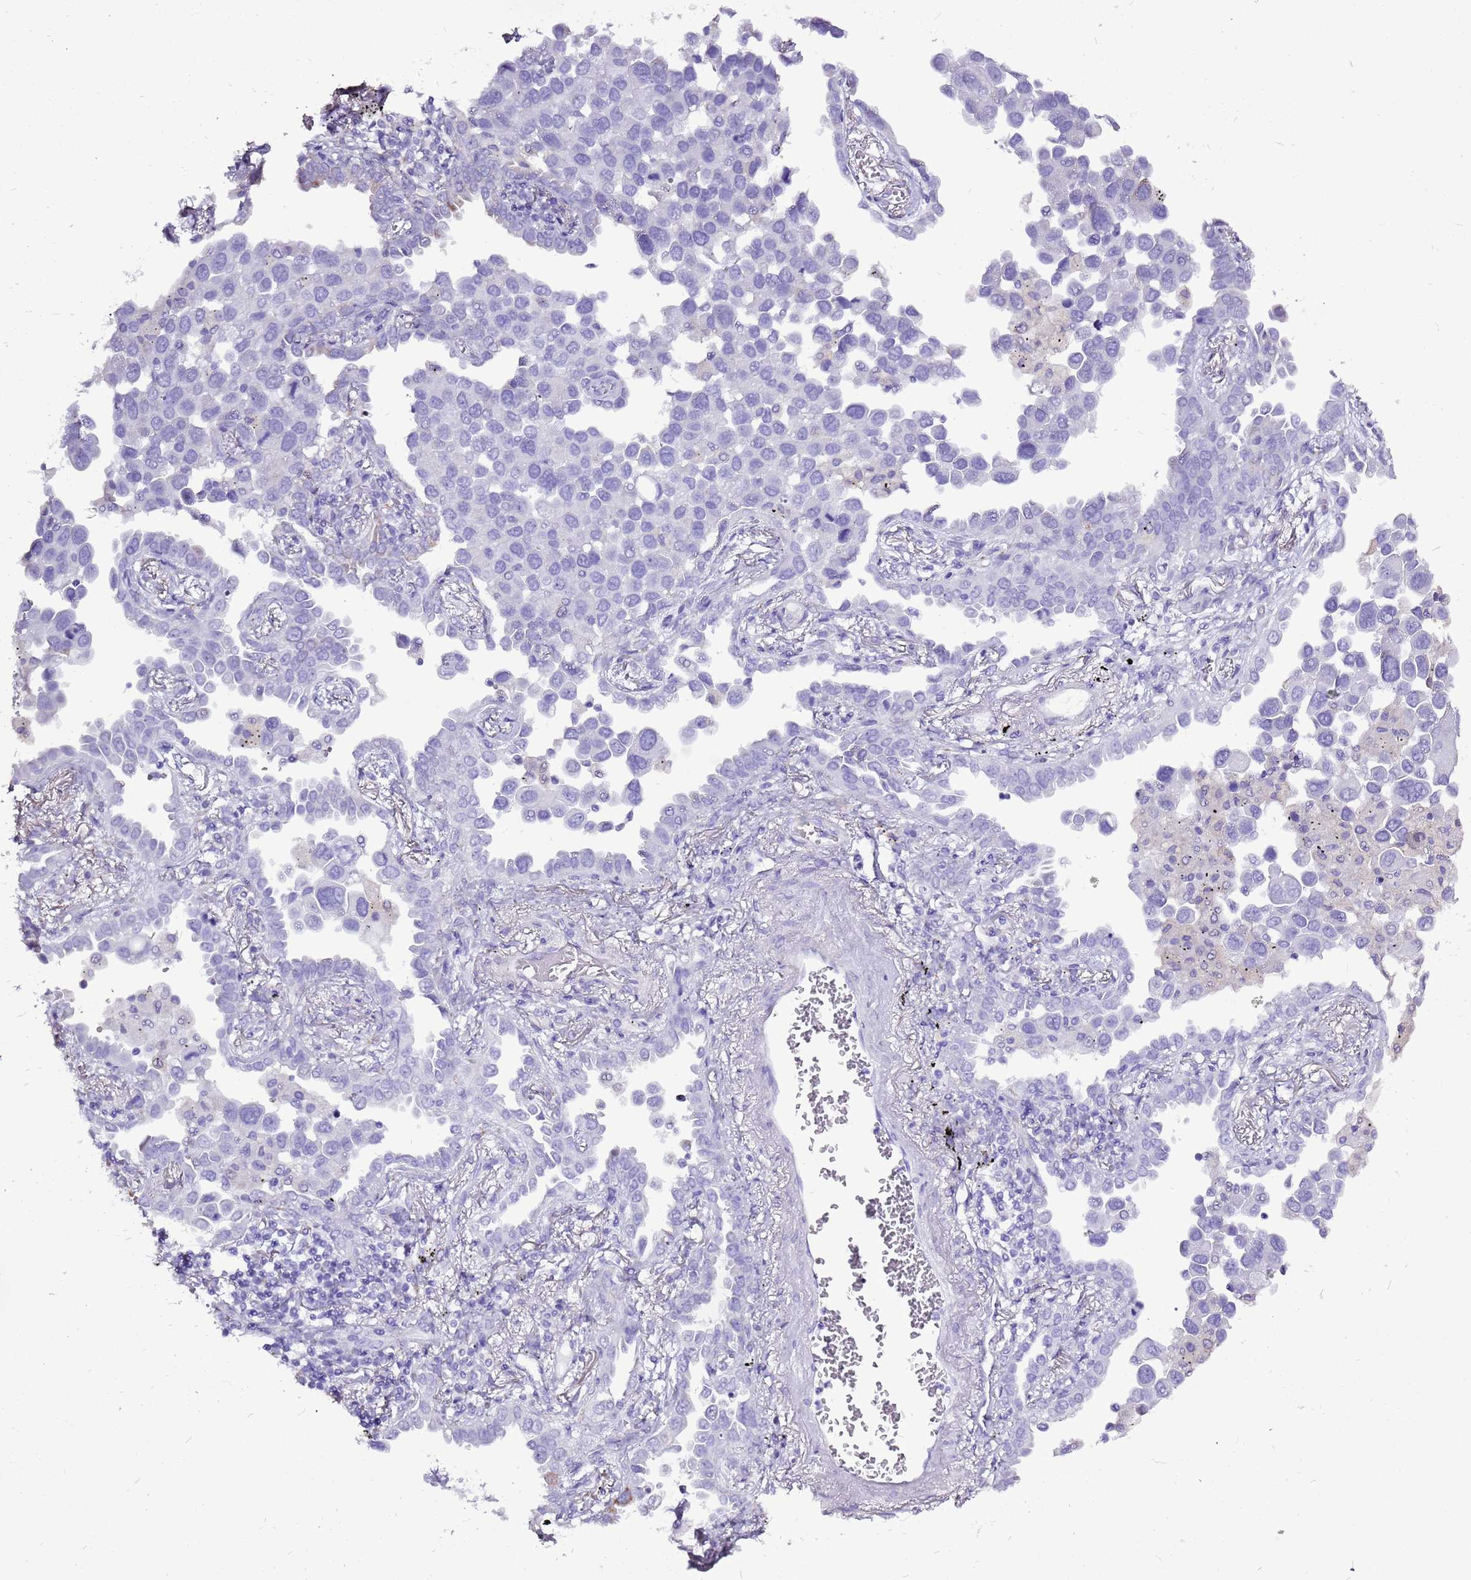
{"staining": {"intensity": "negative", "quantity": "none", "location": "none"}, "tissue": "lung cancer", "cell_type": "Tumor cells", "image_type": "cancer", "snomed": [{"axis": "morphology", "description": "Adenocarcinoma, NOS"}, {"axis": "topography", "description": "Lung"}], "caption": "IHC photomicrograph of neoplastic tissue: lung adenocarcinoma stained with DAB demonstrates no significant protein expression in tumor cells. (Immunohistochemistry, brightfield microscopy, high magnification).", "gene": "ACSS3", "patient": {"sex": "male", "age": 67}}